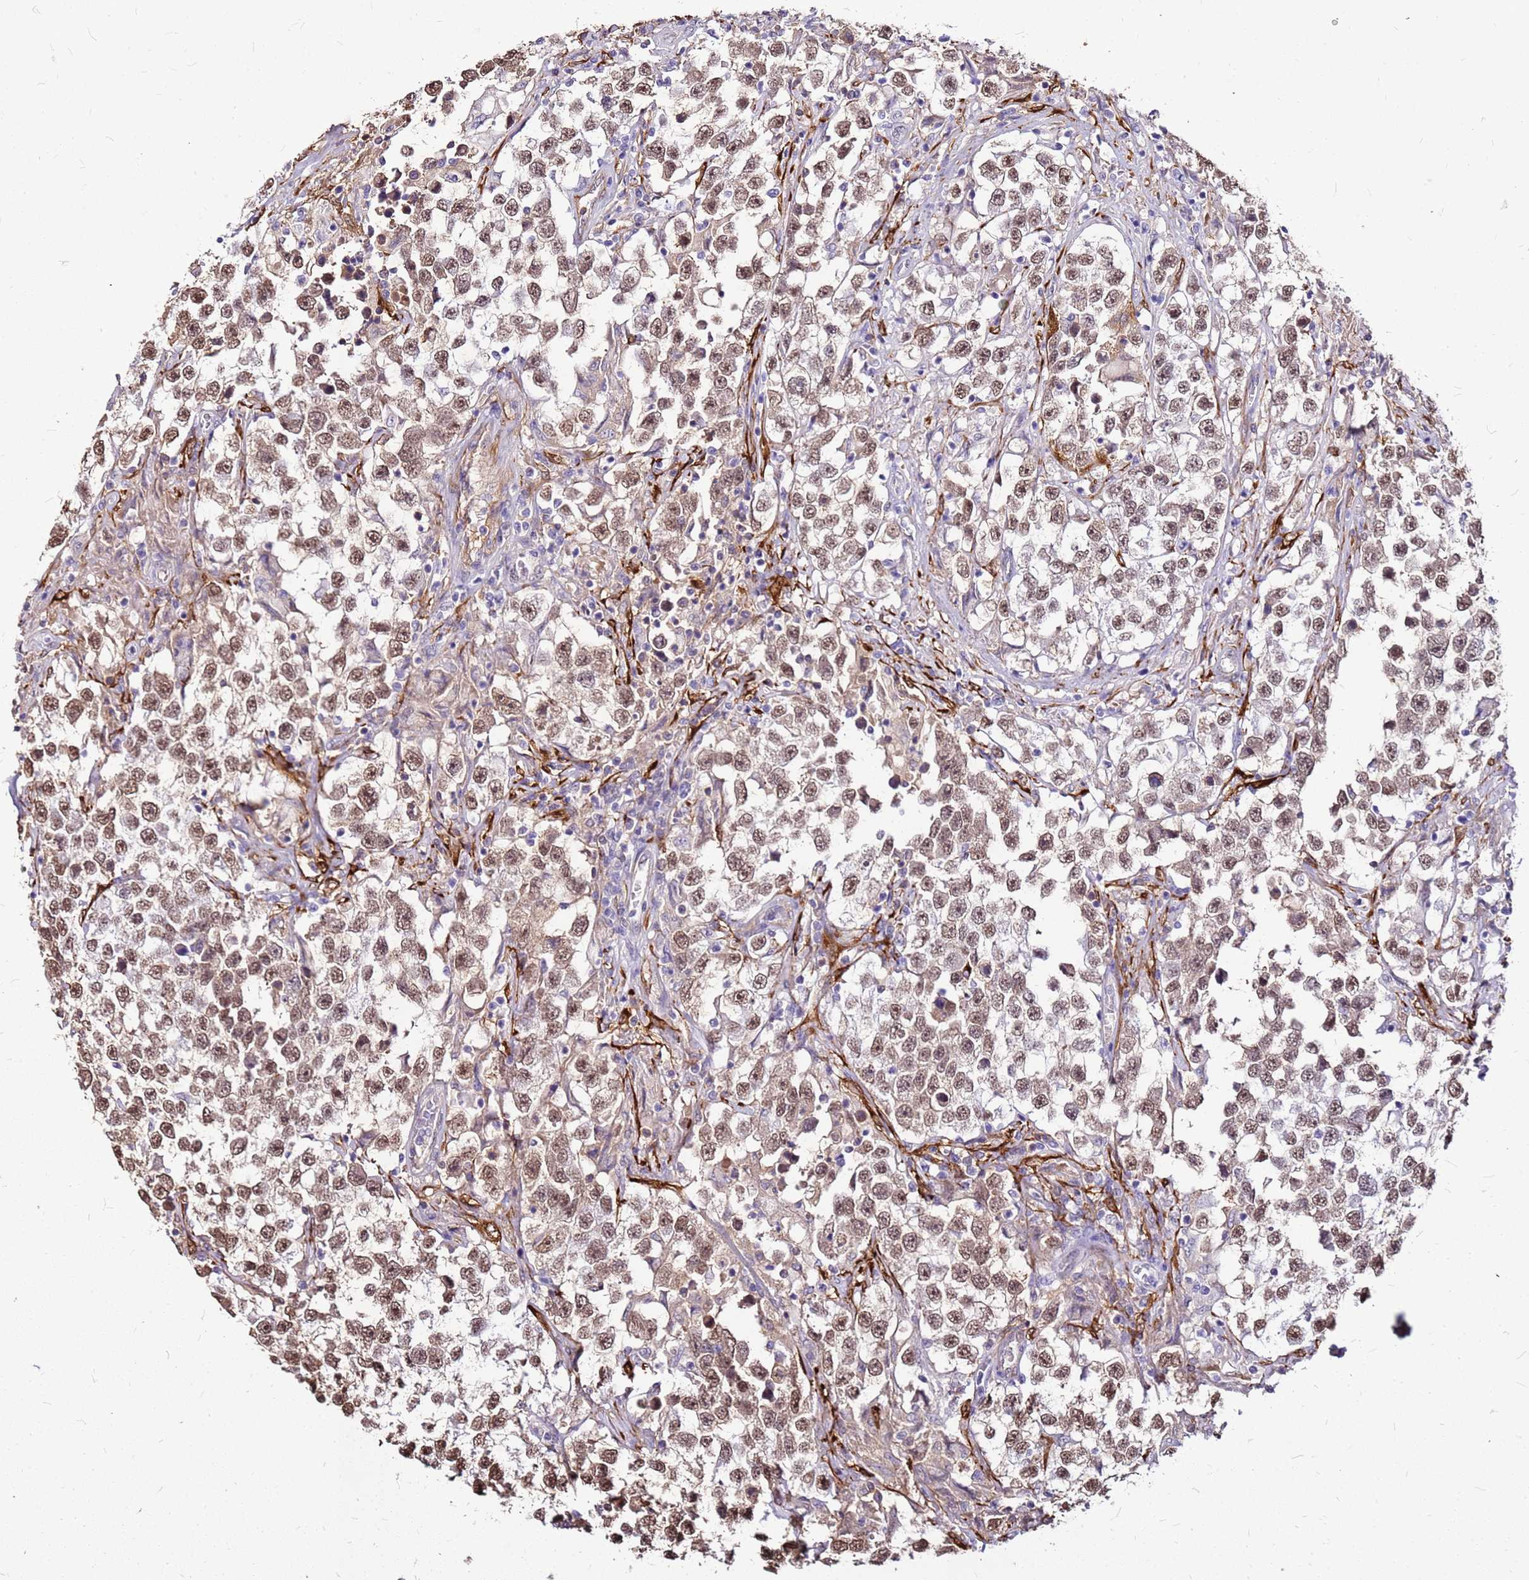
{"staining": {"intensity": "moderate", "quantity": ">75%", "location": "nuclear"}, "tissue": "testis cancer", "cell_type": "Tumor cells", "image_type": "cancer", "snomed": [{"axis": "morphology", "description": "Seminoma, NOS"}, {"axis": "topography", "description": "Testis"}], "caption": "Protein staining displays moderate nuclear positivity in approximately >75% of tumor cells in testis cancer.", "gene": "ALDH1A3", "patient": {"sex": "male", "age": 46}}